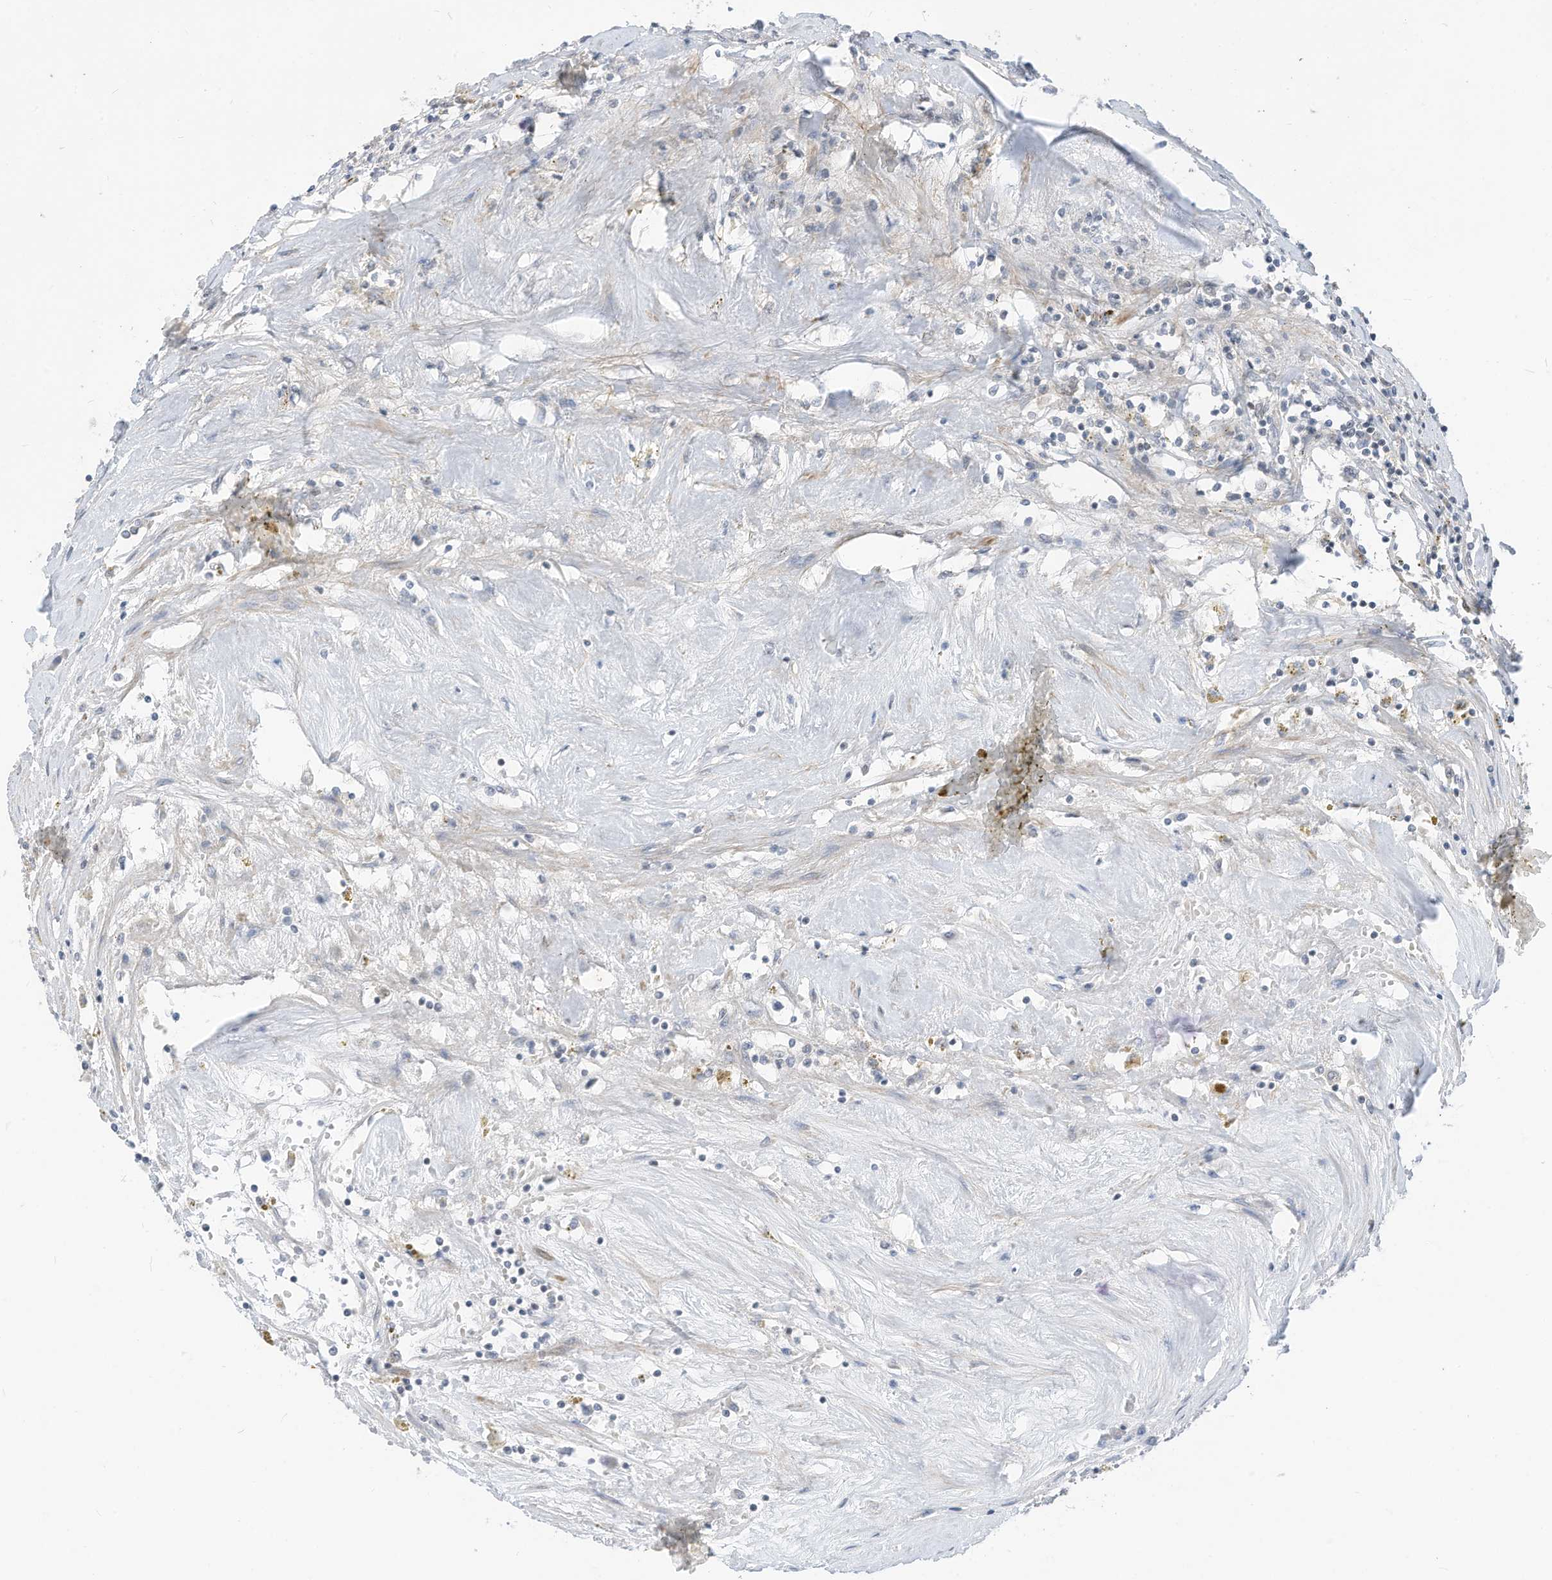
{"staining": {"intensity": "negative", "quantity": "none", "location": "none"}, "tissue": "renal cancer", "cell_type": "Tumor cells", "image_type": "cancer", "snomed": [{"axis": "morphology", "description": "Adenocarcinoma, NOS"}, {"axis": "topography", "description": "Kidney"}], "caption": "This photomicrograph is of renal cancer stained with immunohistochemistry (IHC) to label a protein in brown with the nuclei are counter-stained blue. There is no positivity in tumor cells.", "gene": "GPATCH3", "patient": {"sex": "male", "age": 56}}